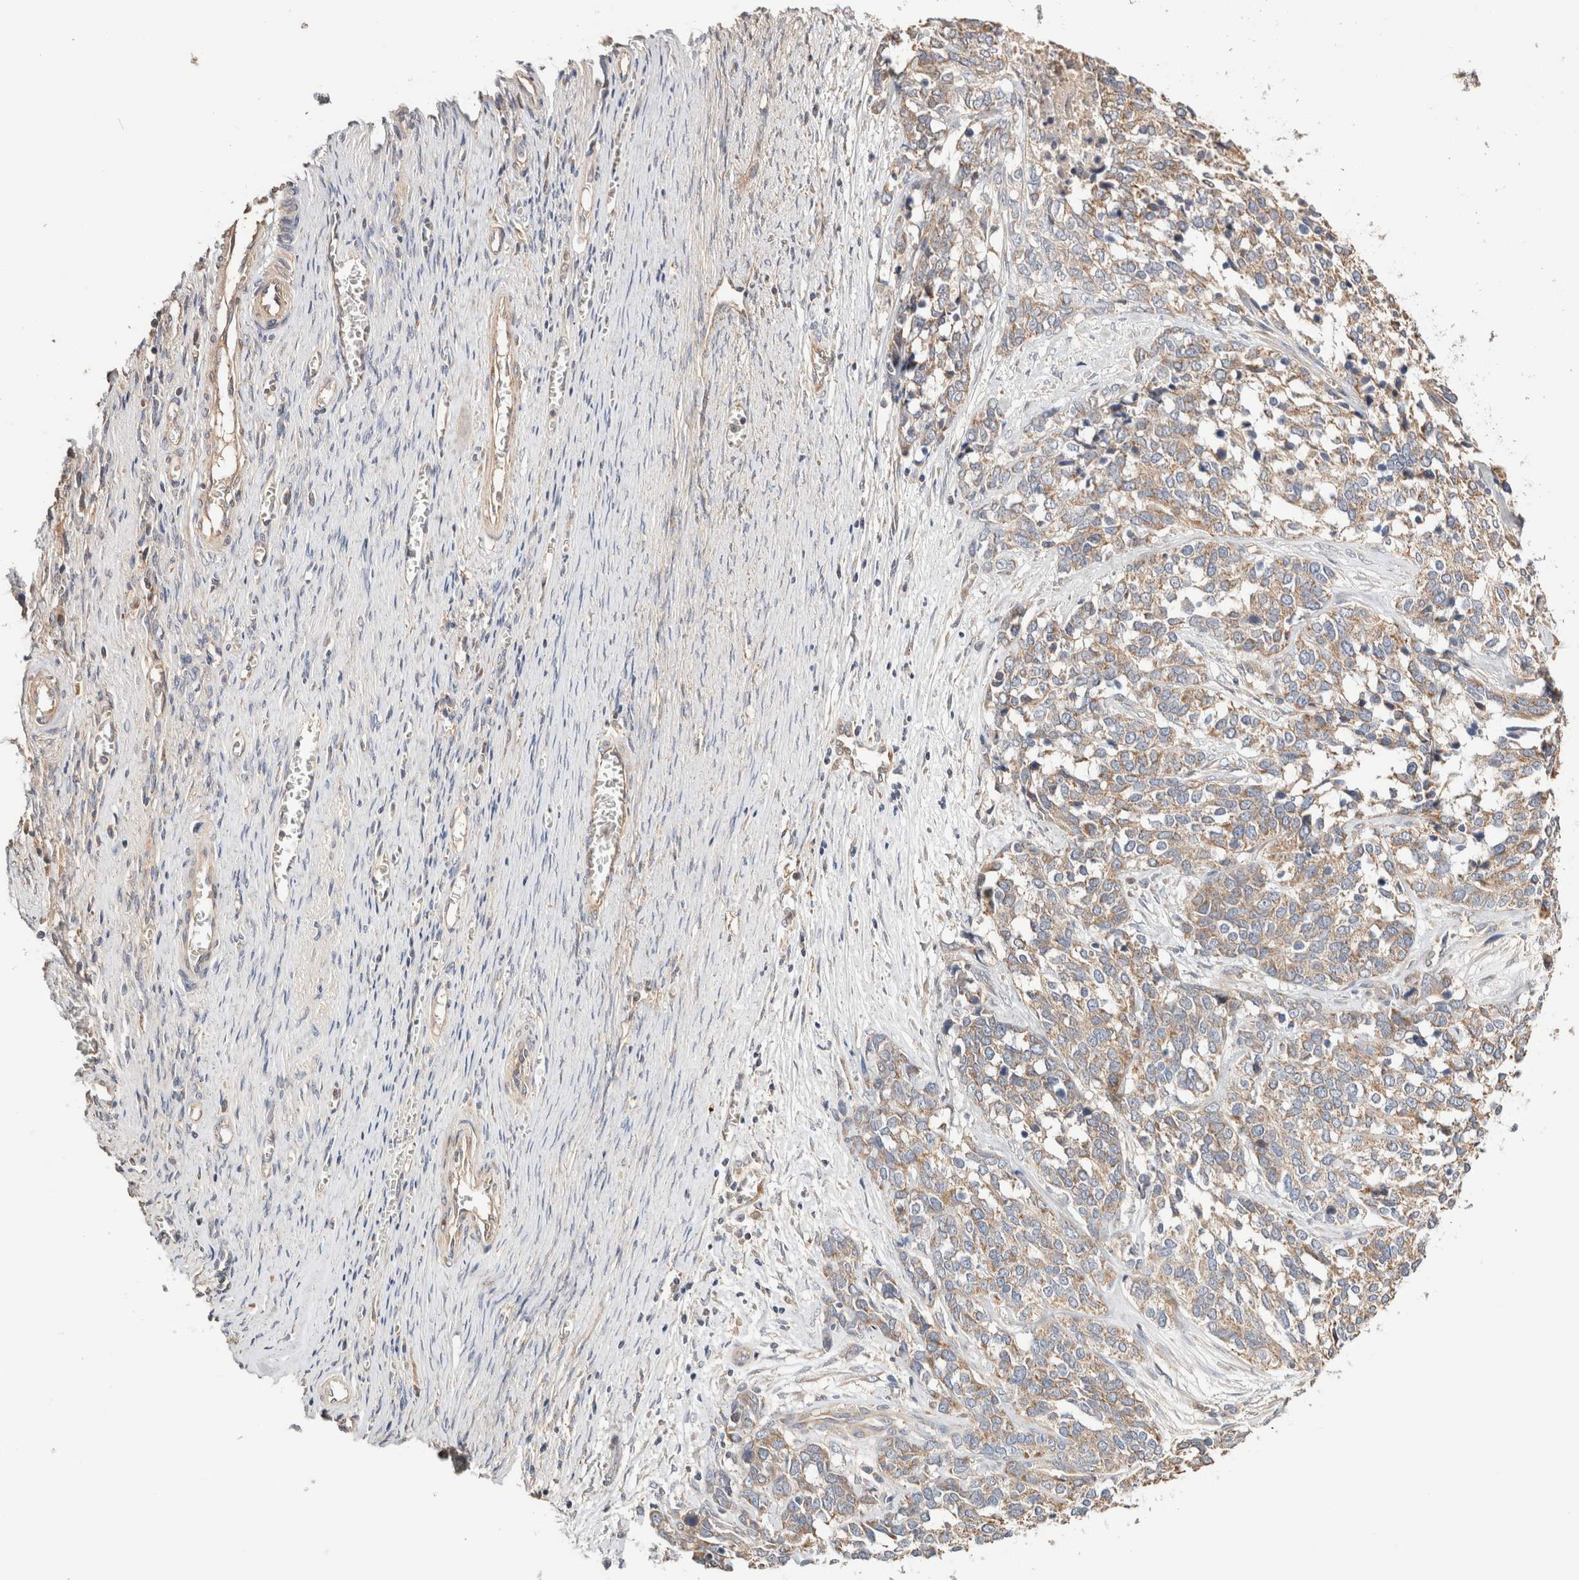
{"staining": {"intensity": "weak", "quantity": ">75%", "location": "cytoplasmic/membranous"}, "tissue": "ovarian cancer", "cell_type": "Tumor cells", "image_type": "cancer", "snomed": [{"axis": "morphology", "description": "Cystadenocarcinoma, serous, NOS"}, {"axis": "topography", "description": "Ovary"}], "caption": "Human ovarian serous cystadenocarcinoma stained with a brown dye shows weak cytoplasmic/membranous positive positivity in approximately >75% of tumor cells.", "gene": "B3GNTL1", "patient": {"sex": "female", "age": 44}}